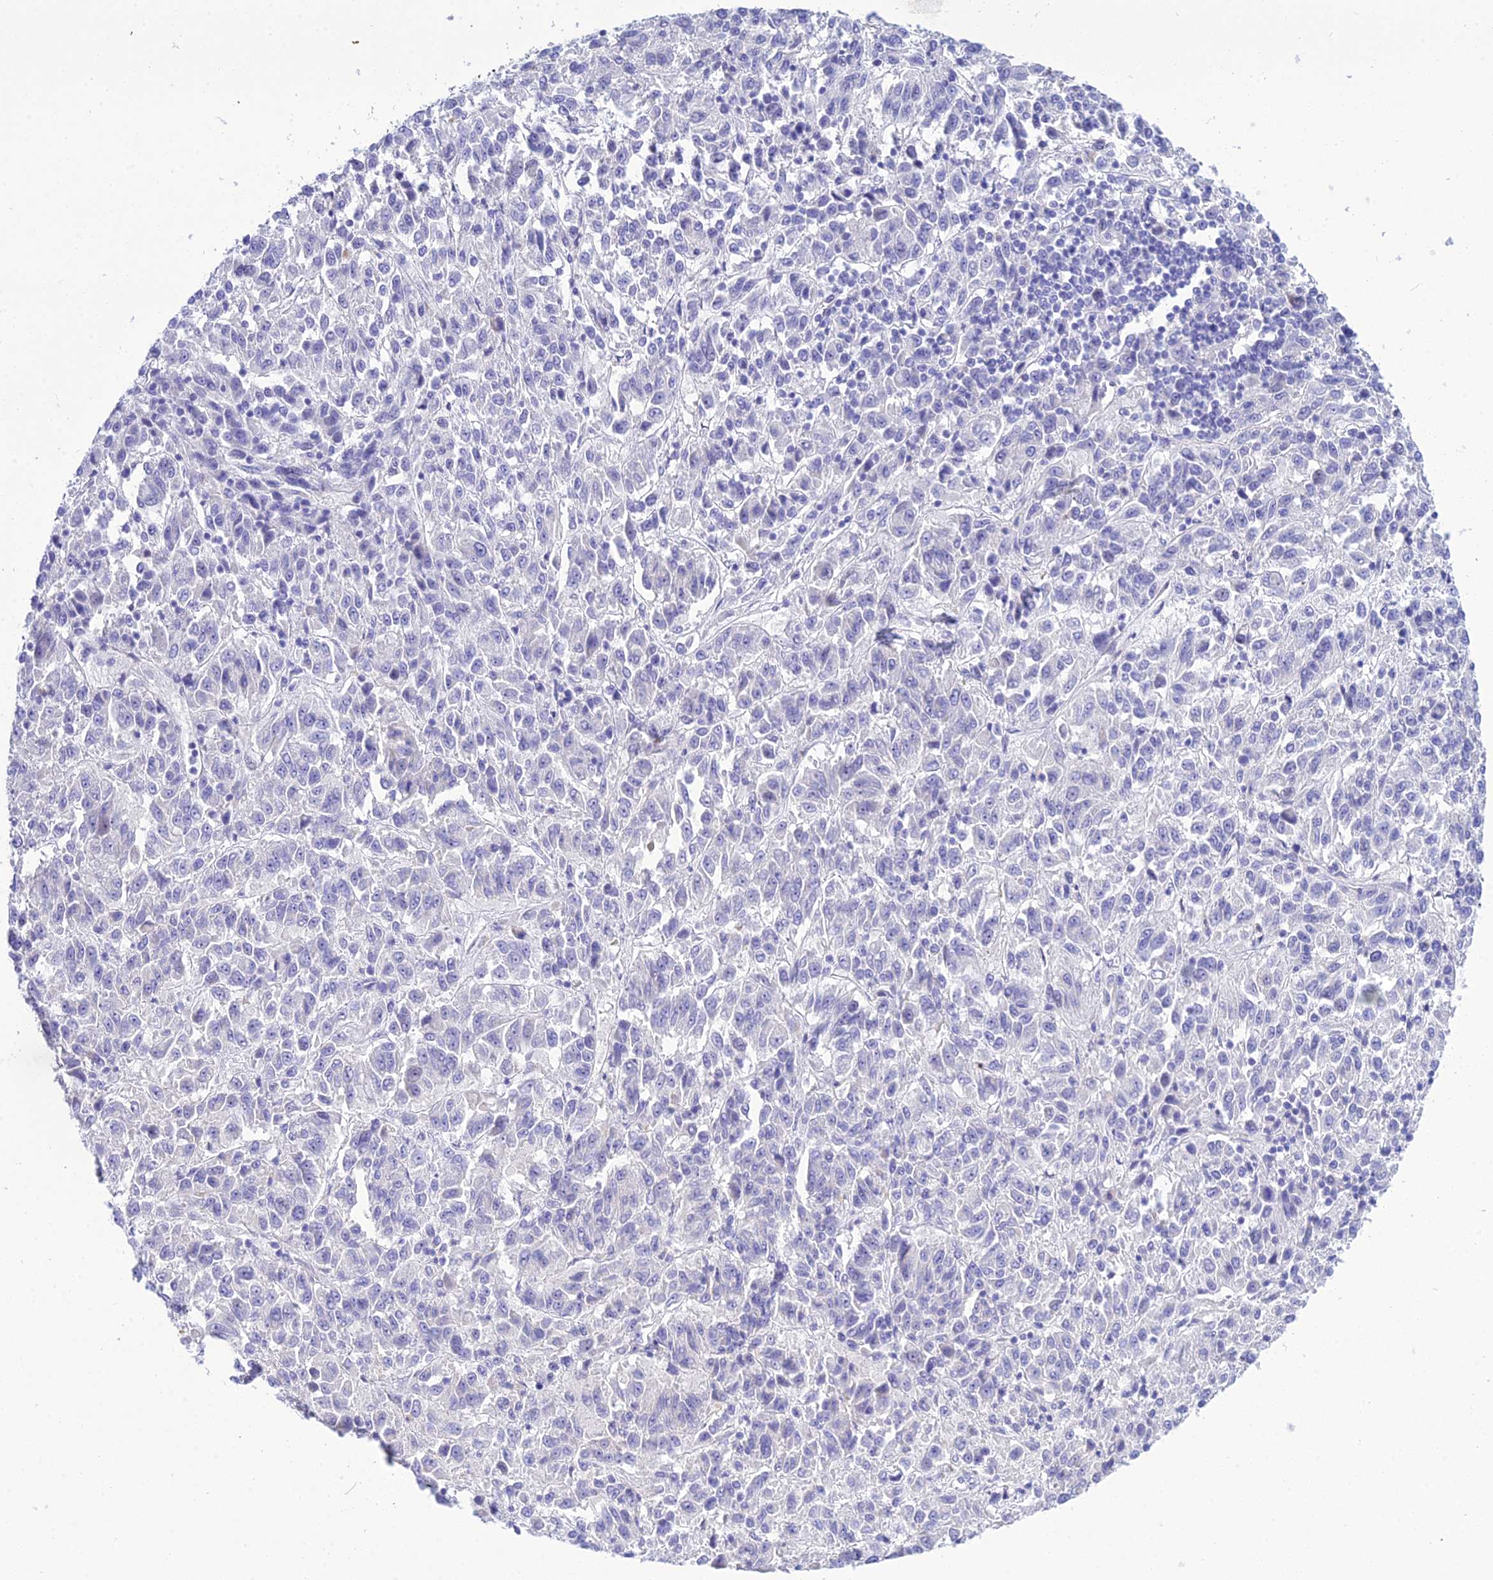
{"staining": {"intensity": "negative", "quantity": "none", "location": "none"}, "tissue": "melanoma", "cell_type": "Tumor cells", "image_type": "cancer", "snomed": [{"axis": "morphology", "description": "Malignant melanoma, Metastatic site"}, {"axis": "topography", "description": "Lung"}], "caption": "Protein analysis of malignant melanoma (metastatic site) shows no significant staining in tumor cells.", "gene": "DEFB107A", "patient": {"sex": "male", "age": 64}}